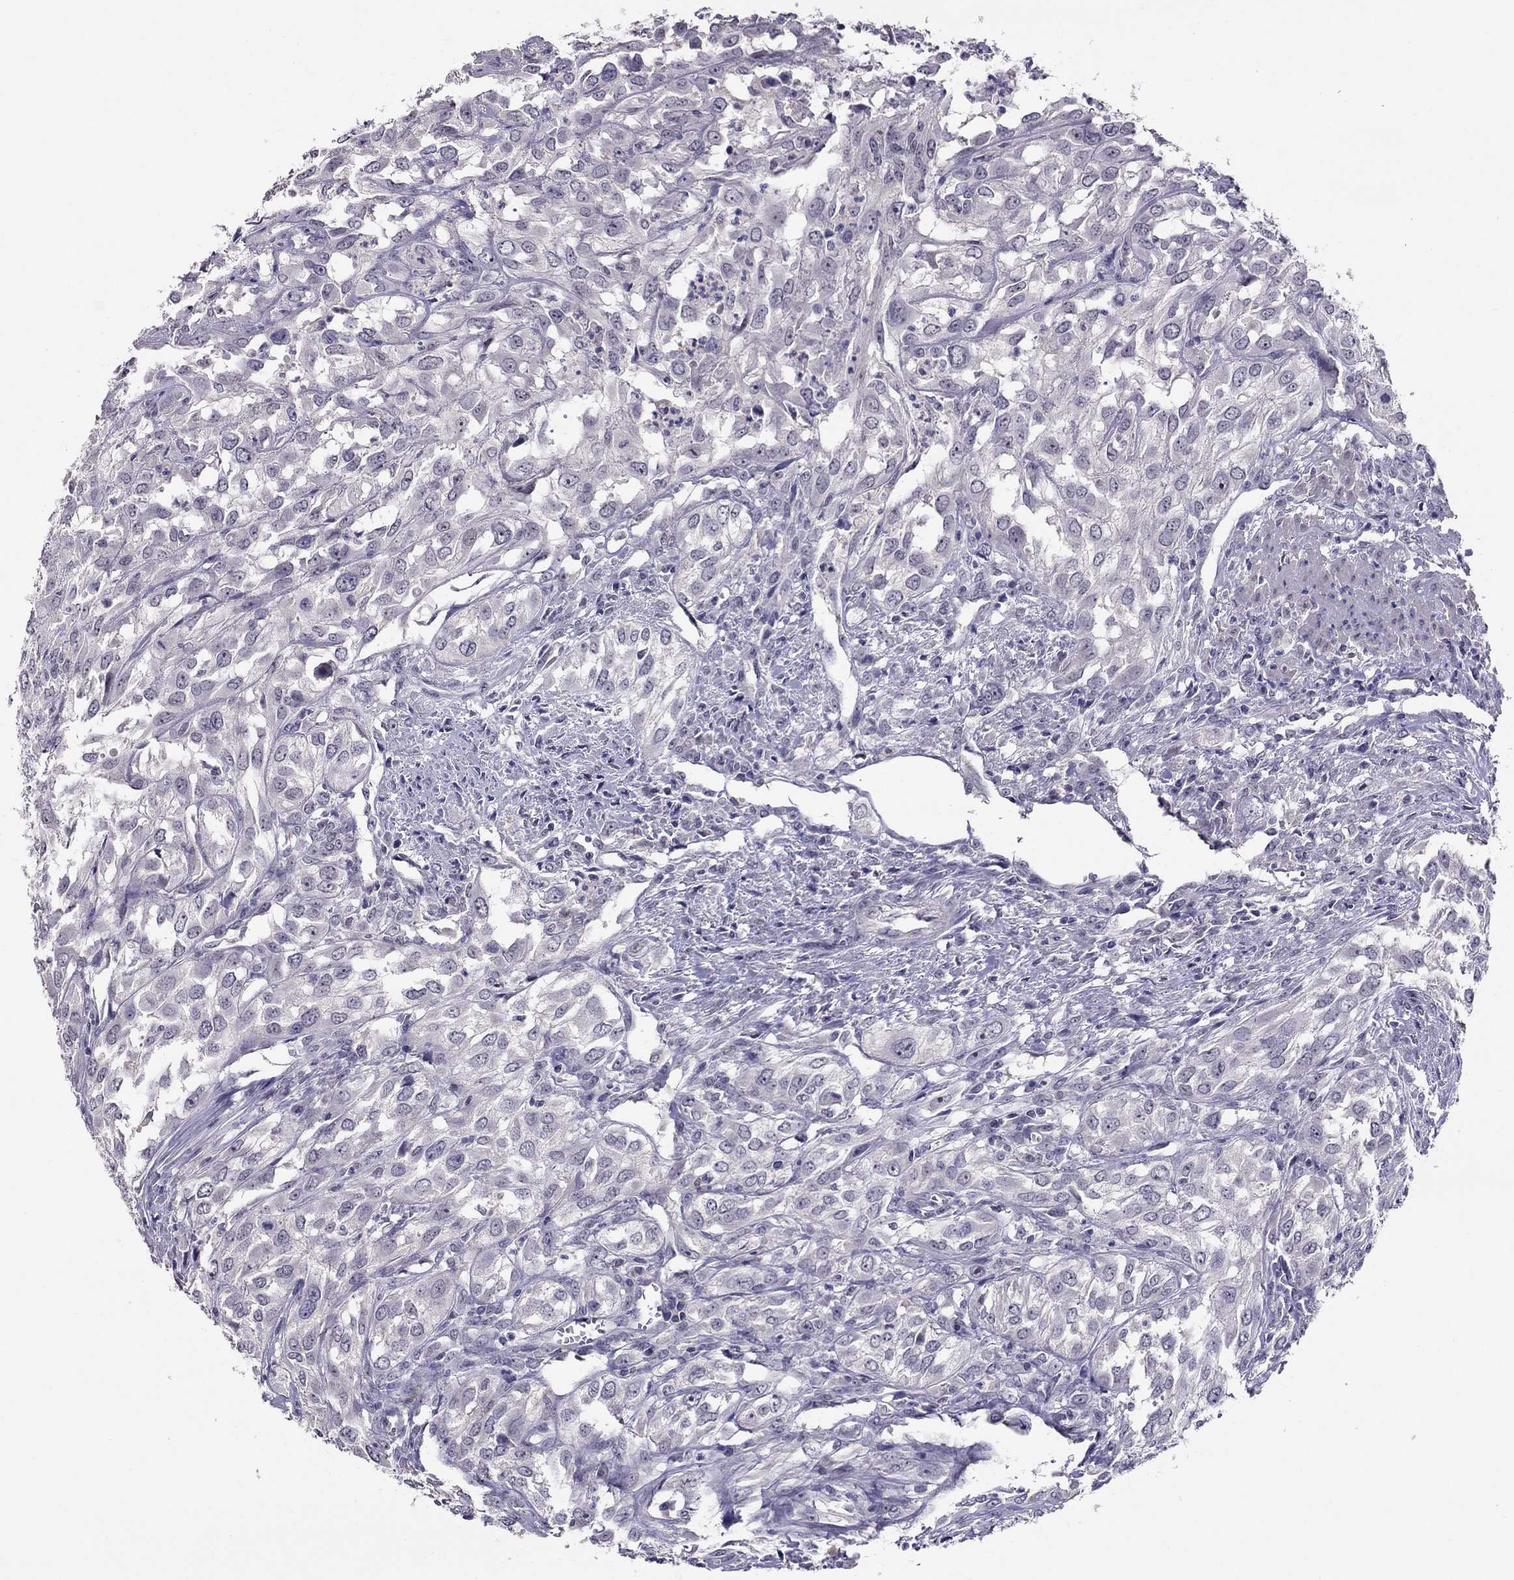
{"staining": {"intensity": "negative", "quantity": "none", "location": "none"}, "tissue": "urothelial cancer", "cell_type": "Tumor cells", "image_type": "cancer", "snomed": [{"axis": "morphology", "description": "Urothelial carcinoma, High grade"}, {"axis": "topography", "description": "Urinary bladder"}], "caption": "A histopathology image of human urothelial cancer is negative for staining in tumor cells.", "gene": "LRRC46", "patient": {"sex": "male", "age": 67}}